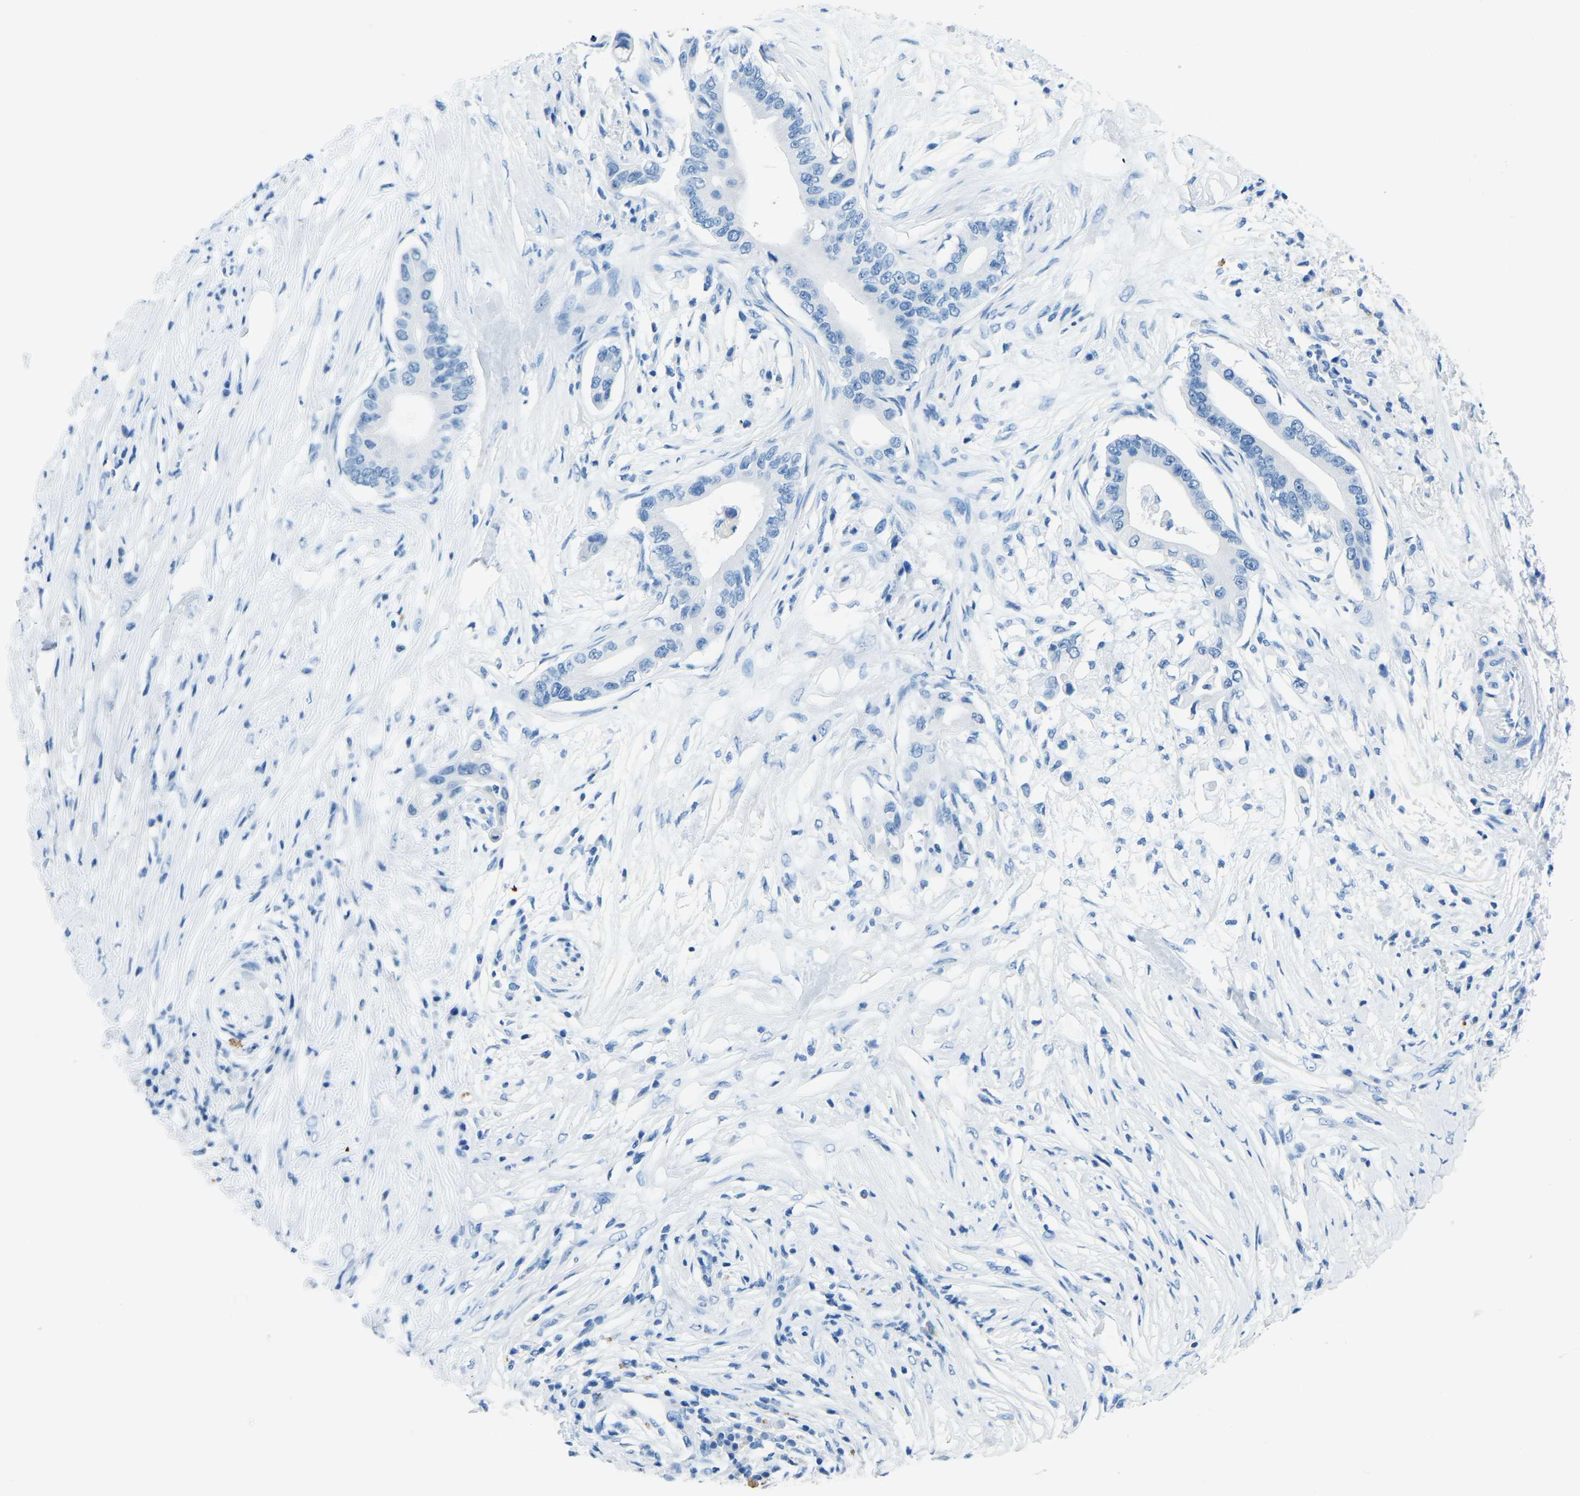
{"staining": {"intensity": "negative", "quantity": "none", "location": "none"}, "tissue": "pancreatic cancer", "cell_type": "Tumor cells", "image_type": "cancer", "snomed": [{"axis": "morphology", "description": "Adenocarcinoma, NOS"}, {"axis": "topography", "description": "Pancreas"}], "caption": "Tumor cells show no significant positivity in pancreatic cancer (adenocarcinoma).", "gene": "MYH8", "patient": {"sex": "male", "age": 77}}